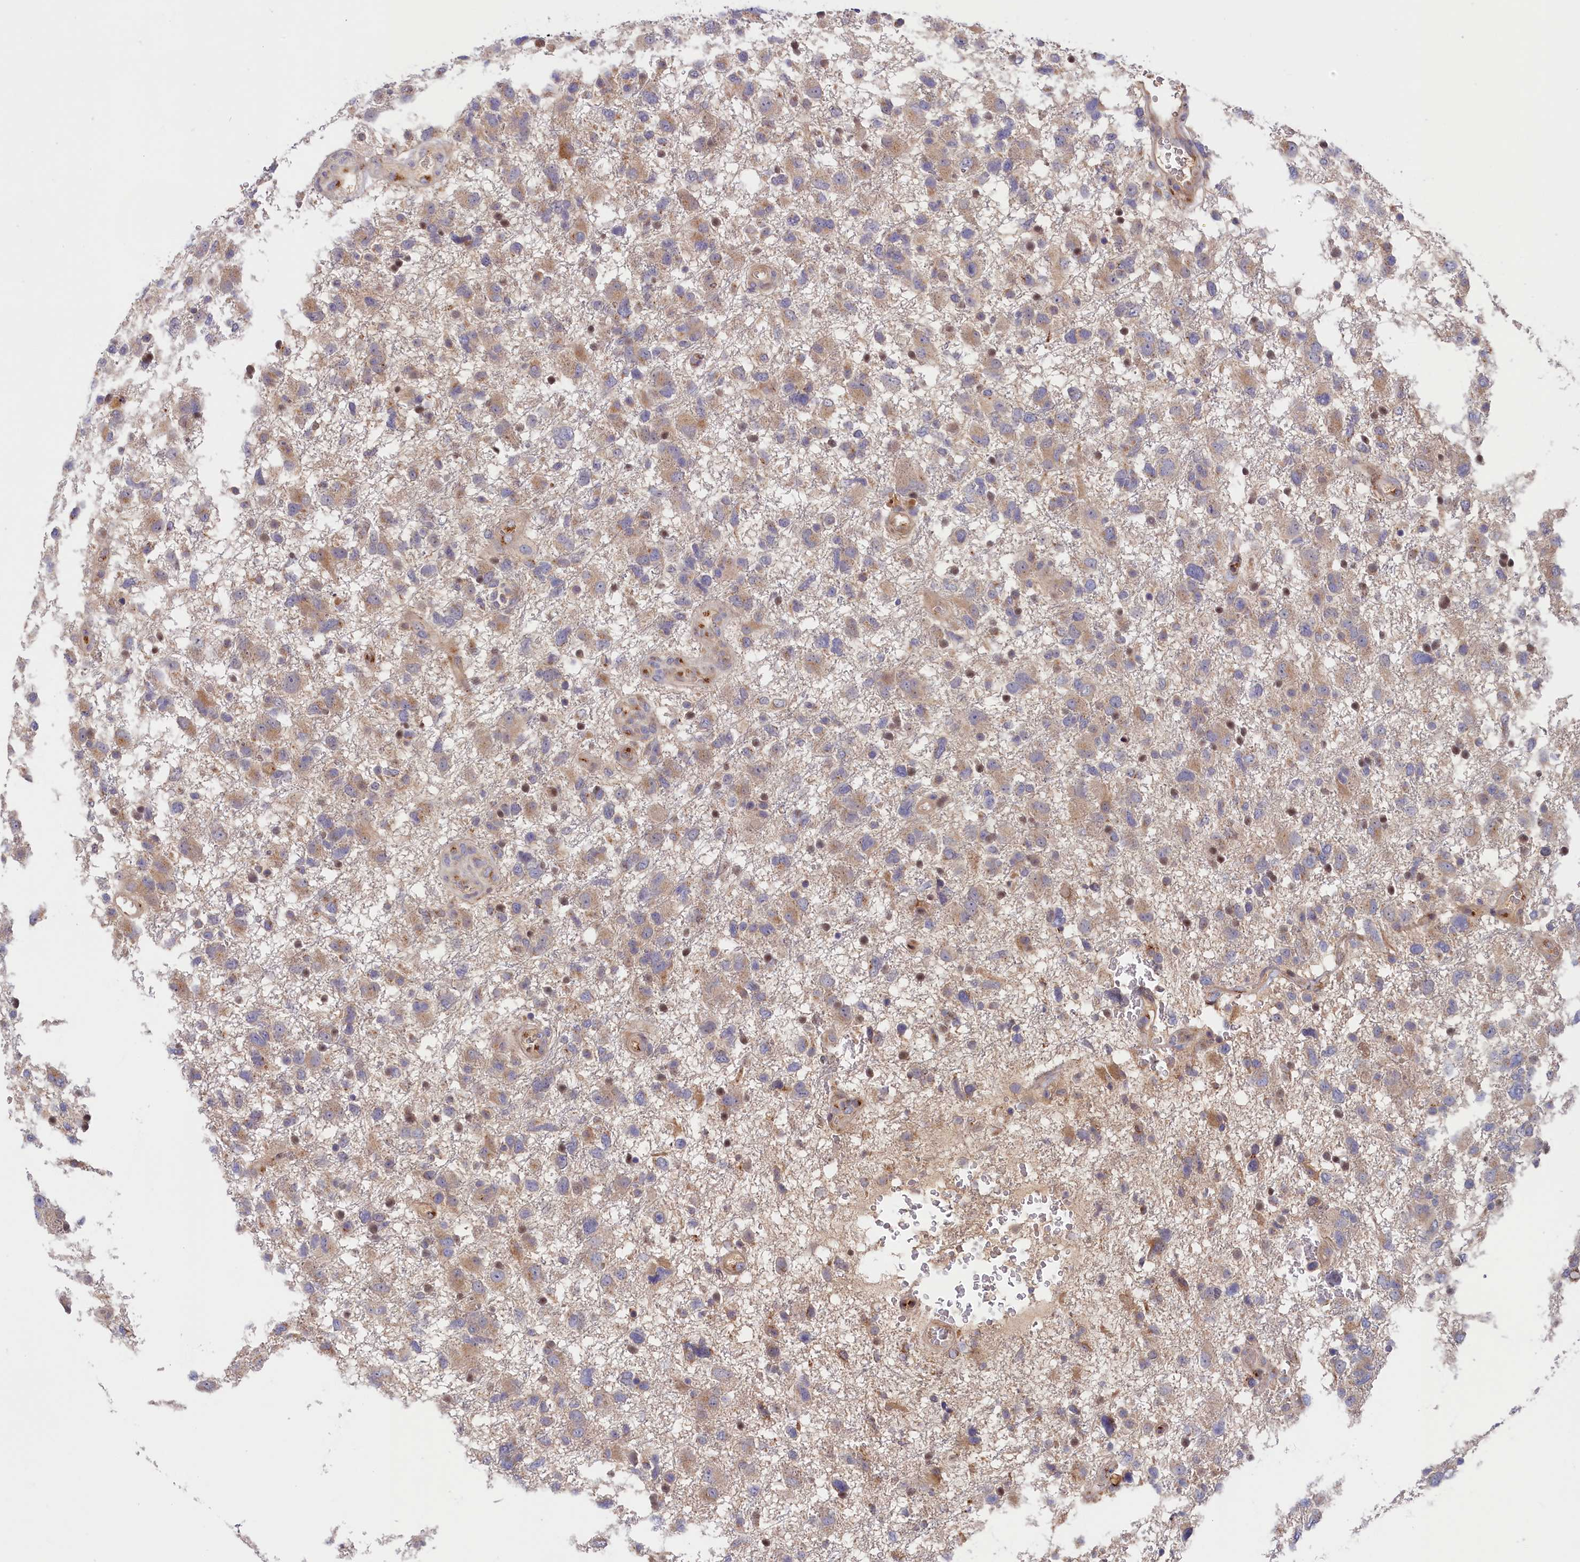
{"staining": {"intensity": "weak", "quantity": "25%-75%", "location": "cytoplasmic/membranous"}, "tissue": "glioma", "cell_type": "Tumor cells", "image_type": "cancer", "snomed": [{"axis": "morphology", "description": "Glioma, malignant, High grade"}, {"axis": "topography", "description": "Brain"}], "caption": "A high-resolution micrograph shows immunohistochemistry staining of malignant glioma (high-grade), which demonstrates weak cytoplasmic/membranous expression in about 25%-75% of tumor cells.", "gene": "CHST12", "patient": {"sex": "male", "age": 61}}